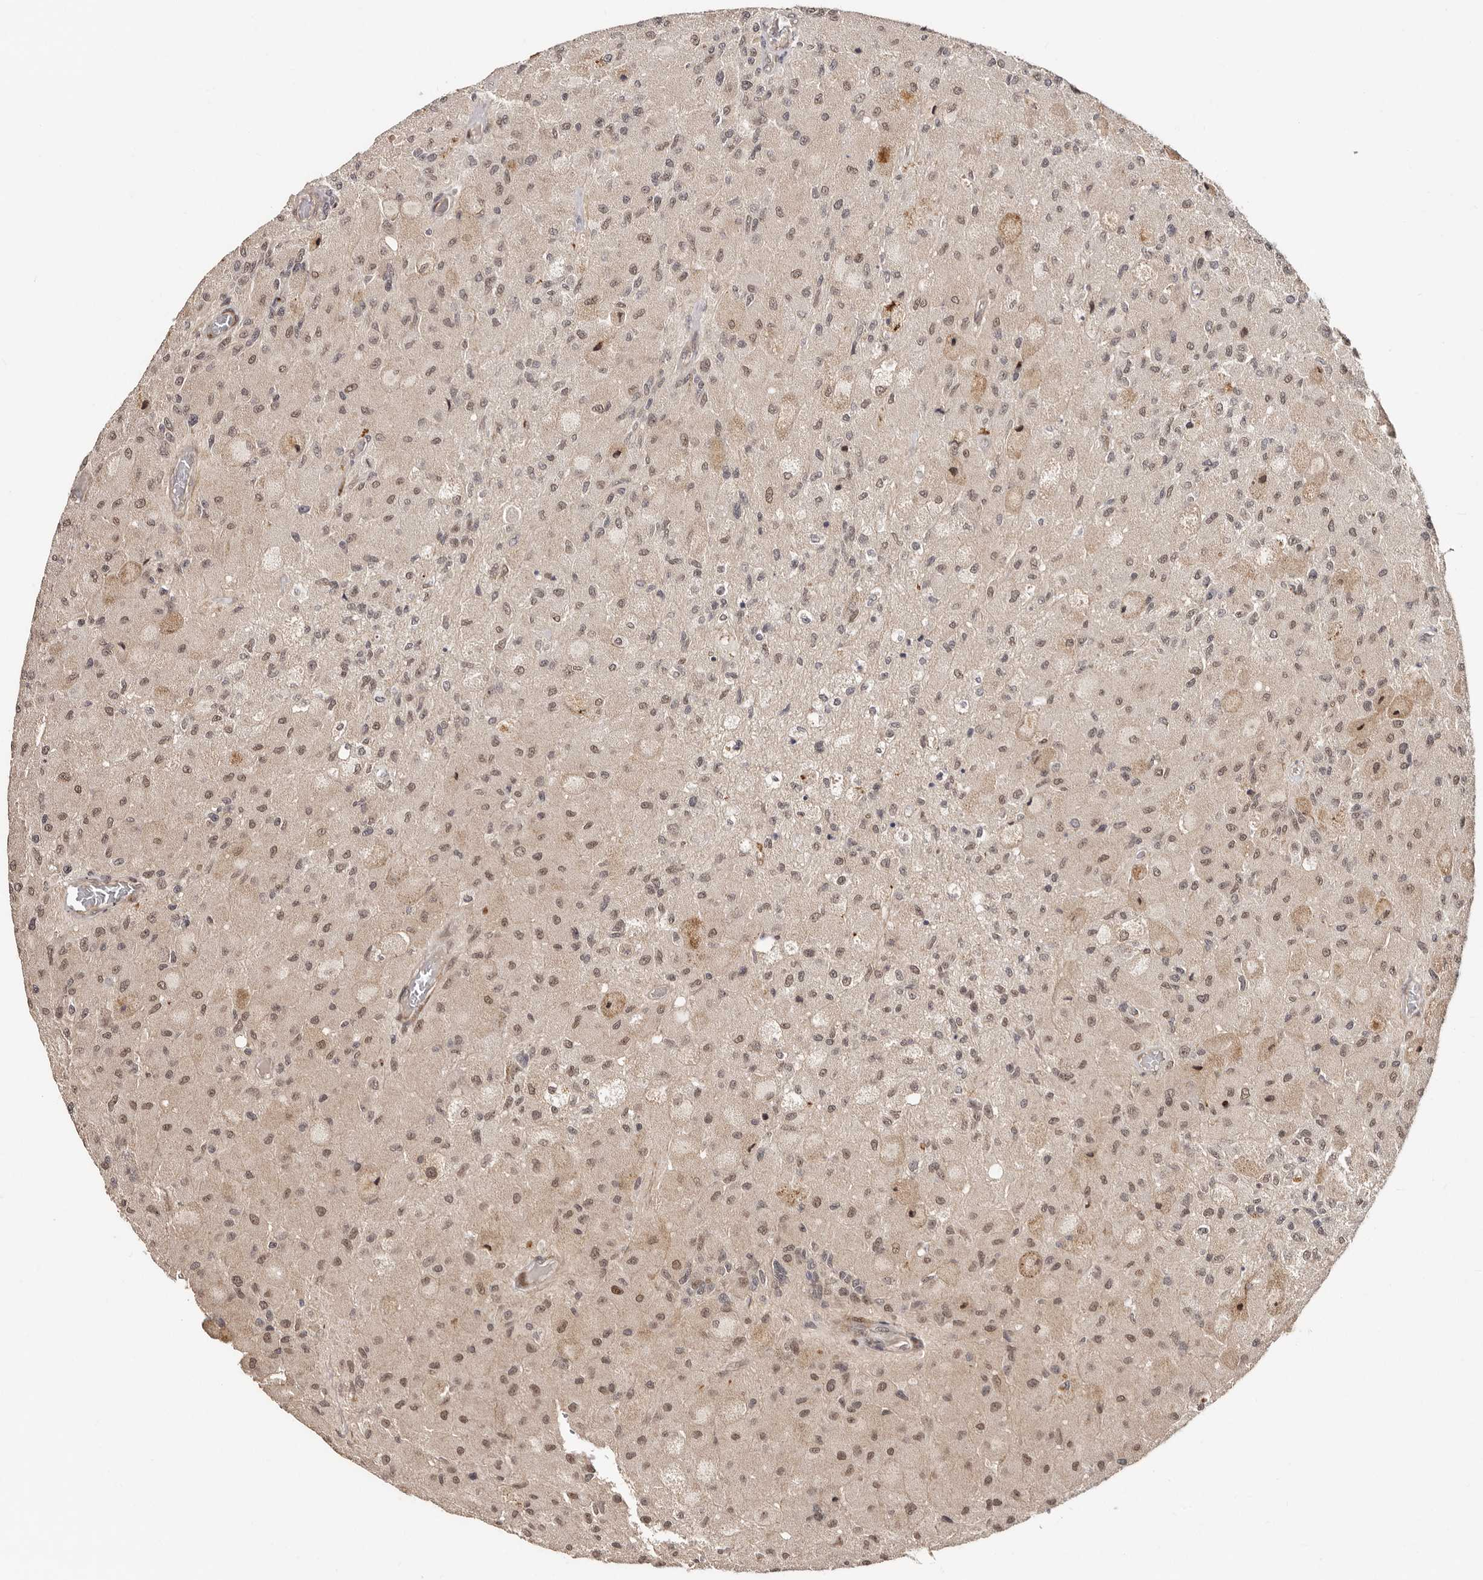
{"staining": {"intensity": "weak", "quantity": ">75%", "location": "nuclear"}, "tissue": "glioma", "cell_type": "Tumor cells", "image_type": "cancer", "snomed": [{"axis": "morphology", "description": "Normal tissue, NOS"}, {"axis": "morphology", "description": "Glioma, malignant, High grade"}, {"axis": "topography", "description": "Cerebral cortex"}], "caption": "The image exhibits a brown stain indicating the presence of a protein in the nuclear of tumor cells in glioma.", "gene": "SRCAP", "patient": {"sex": "male", "age": 77}}